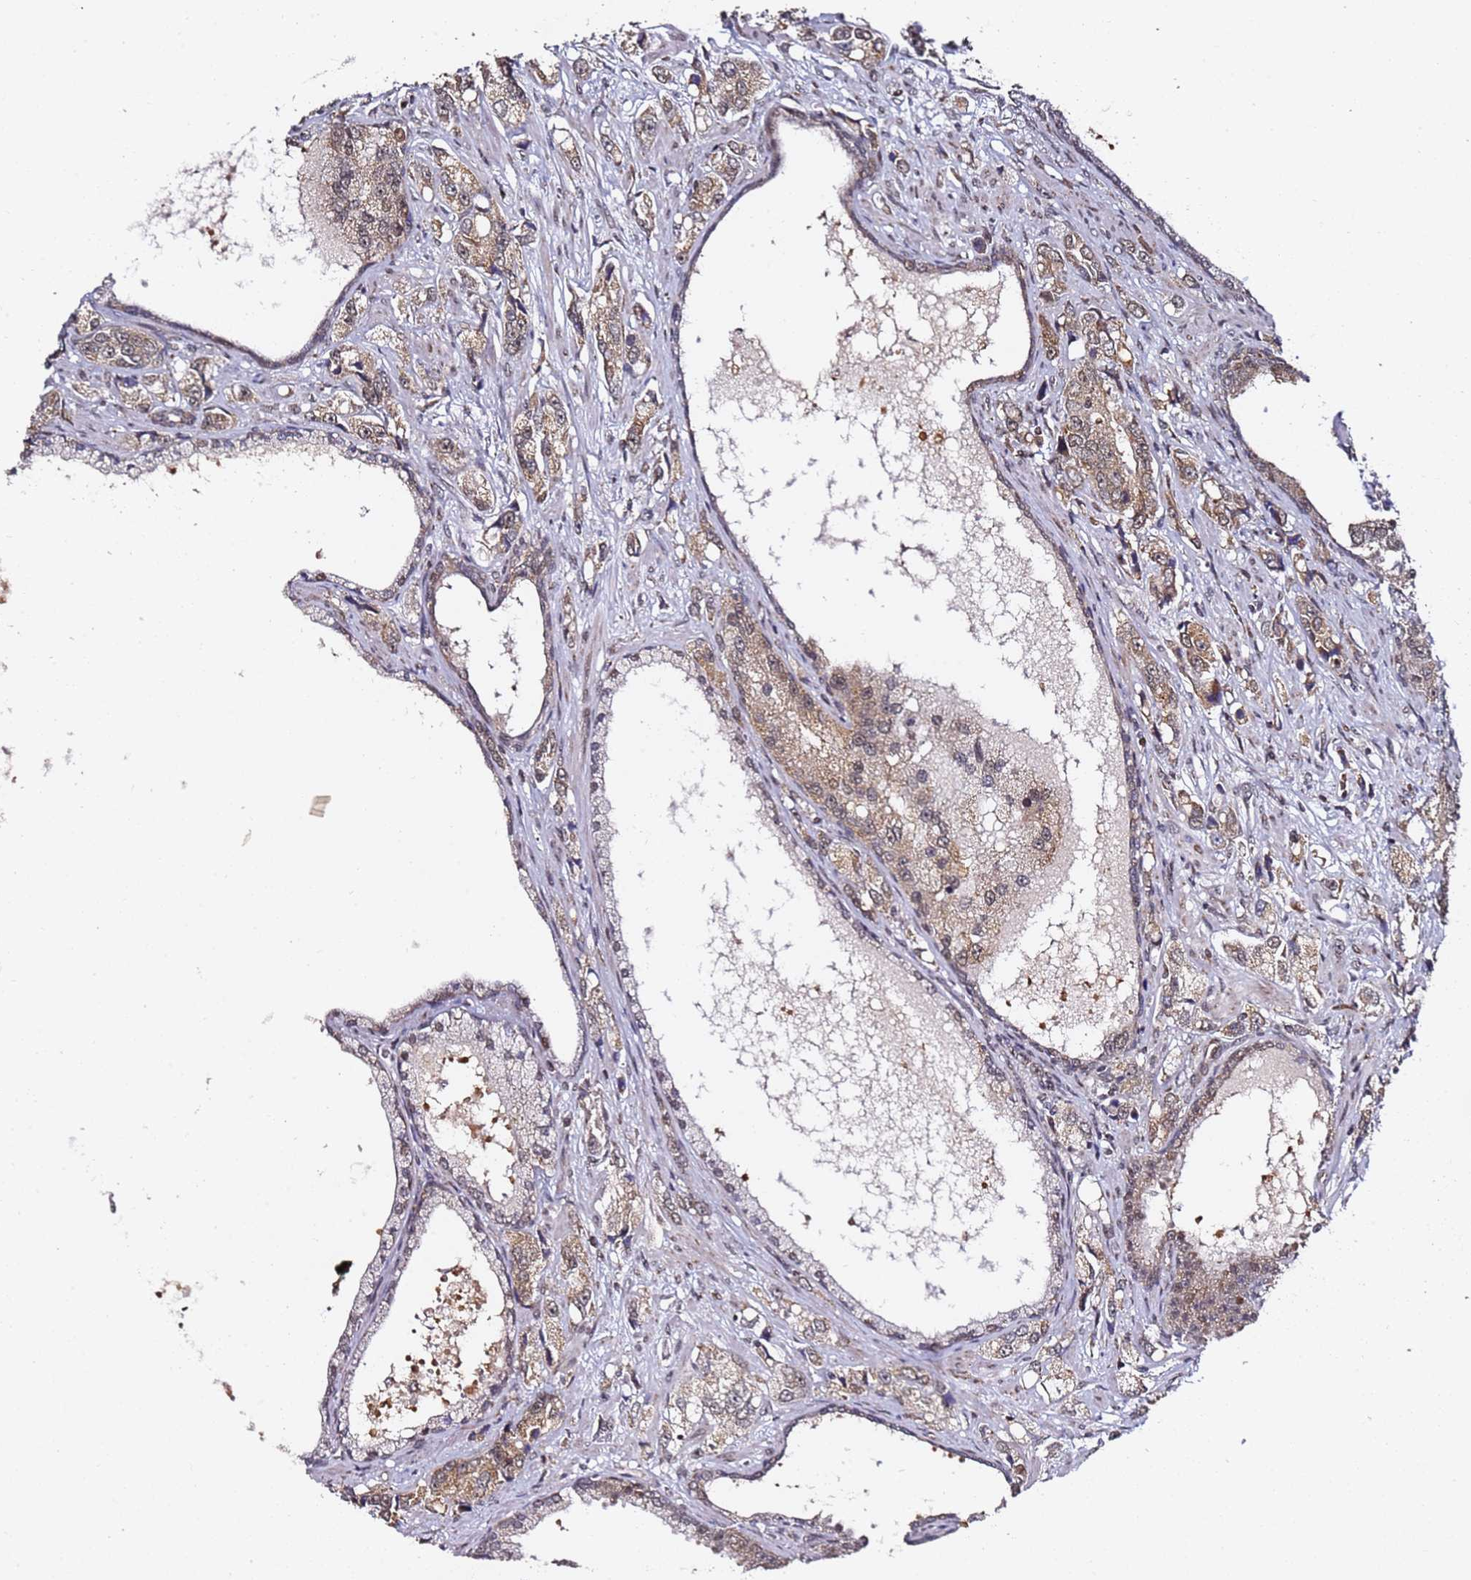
{"staining": {"intensity": "moderate", "quantity": ">75%", "location": "cytoplasmic/membranous"}, "tissue": "prostate cancer", "cell_type": "Tumor cells", "image_type": "cancer", "snomed": [{"axis": "morphology", "description": "Adenocarcinoma, High grade"}, {"axis": "topography", "description": "Prostate"}], "caption": "IHC photomicrograph of neoplastic tissue: prostate cancer stained using immunohistochemistry shows medium levels of moderate protein expression localized specifically in the cytoplasmic/membranous of tumor cells, appearing as a cytoplasmic/membranous brown color.", "gene": "TP53AIP1", "patient": {"sex": "male", "age": 74}}